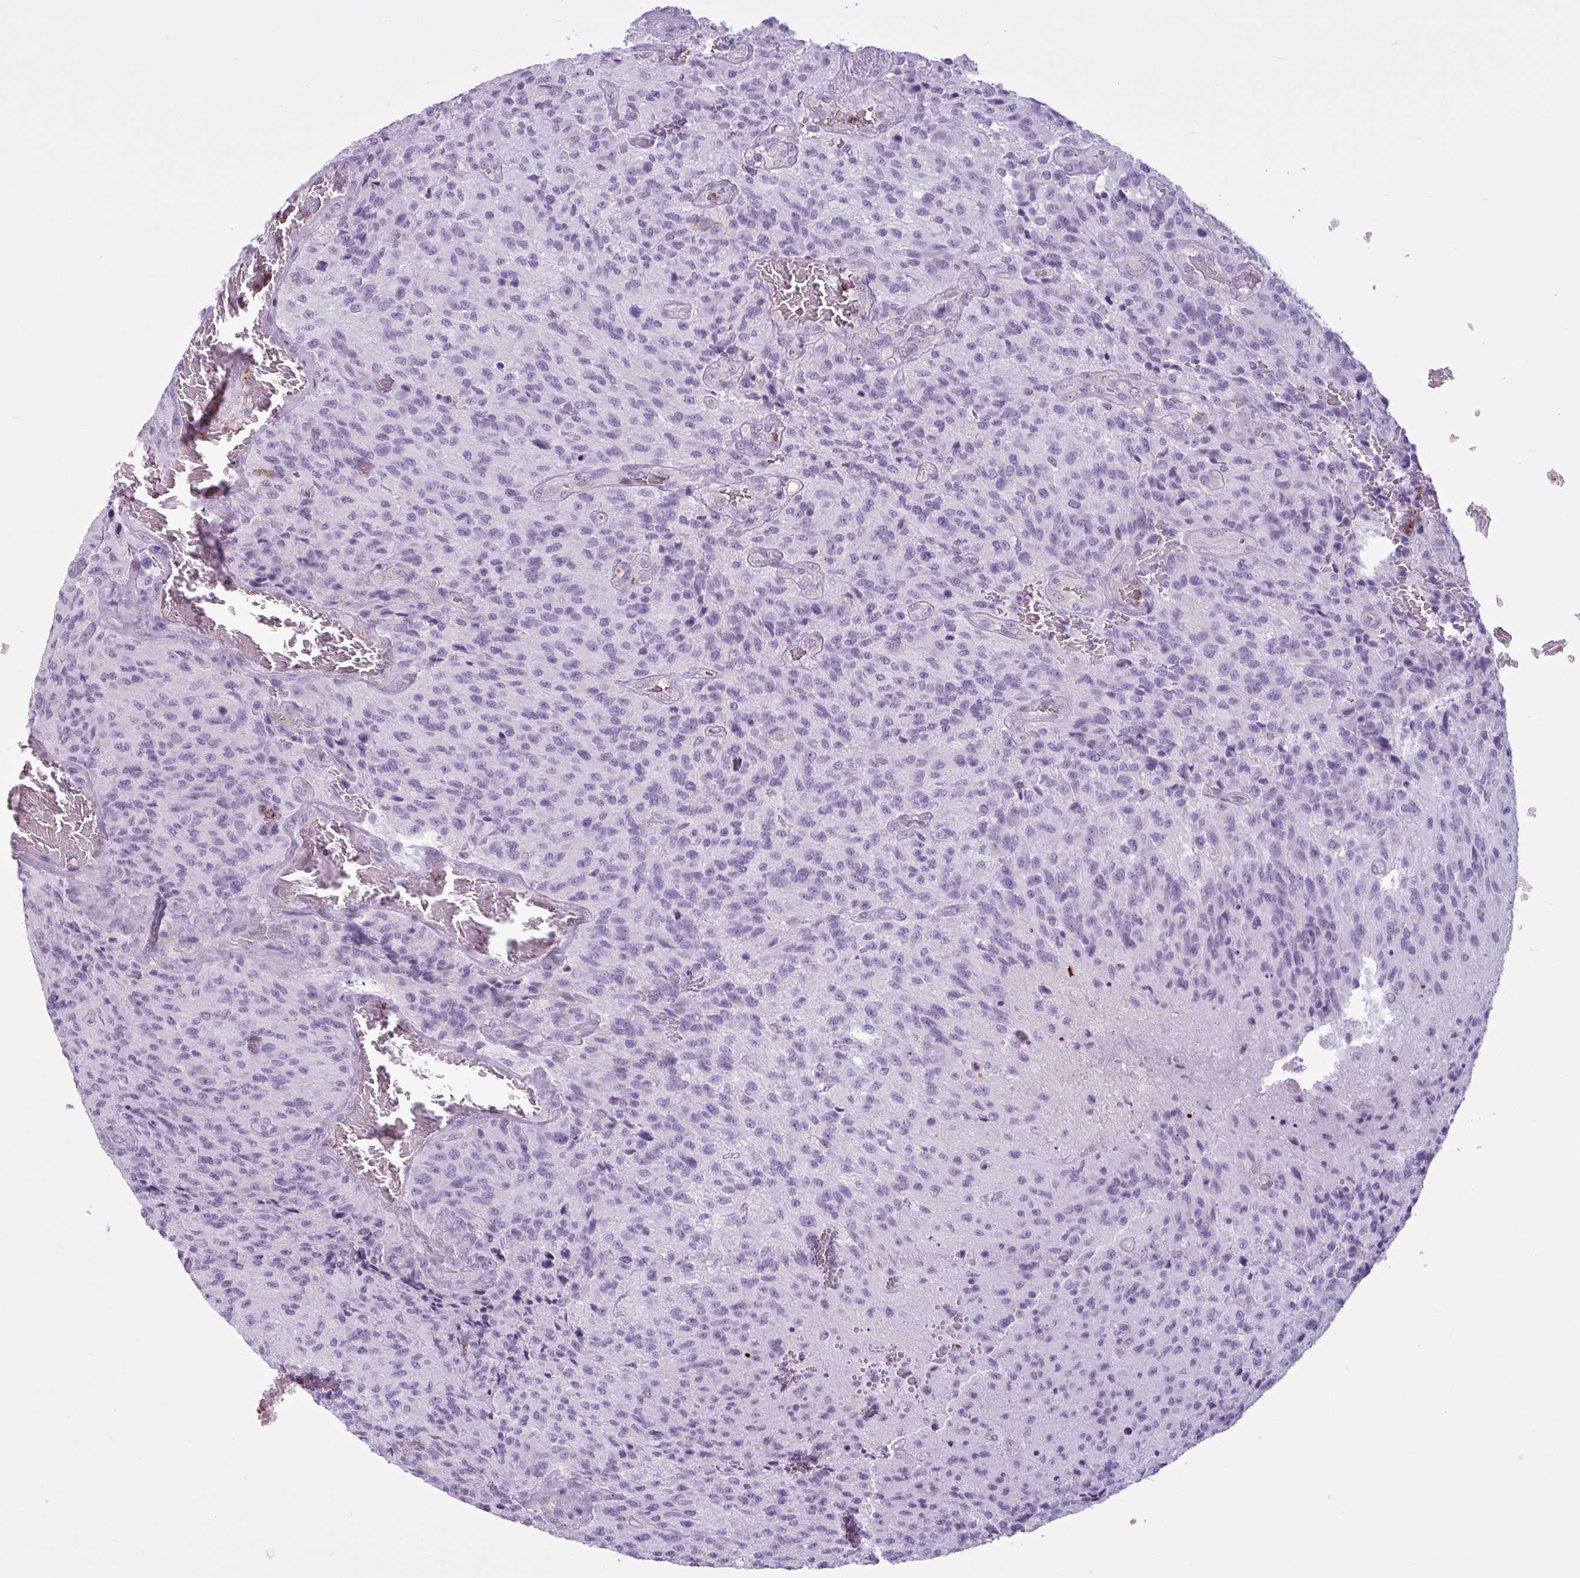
{"staining": {"intensity": "negative", "quantity": "none", "location": "none"}, "tissue": "glioma", "cell_type": "Tumor cells", "image_type": "cancer", "snomed": [{"axis": "morphology", "description": "Normal tissue, NOS"}, {"axis": "morphology", "description": "Glioma, malignant, High grade"}, {"axis": "topography", "description": "Cerebral cortex"}], "caption": "A high-resolution photomicrograph shows immunohistochemistry staining of glioma, which demonstrates no significant expression in tumor cells.", "gene": "TMEM178A", "patient": {"sex": "male", "age": 56}}